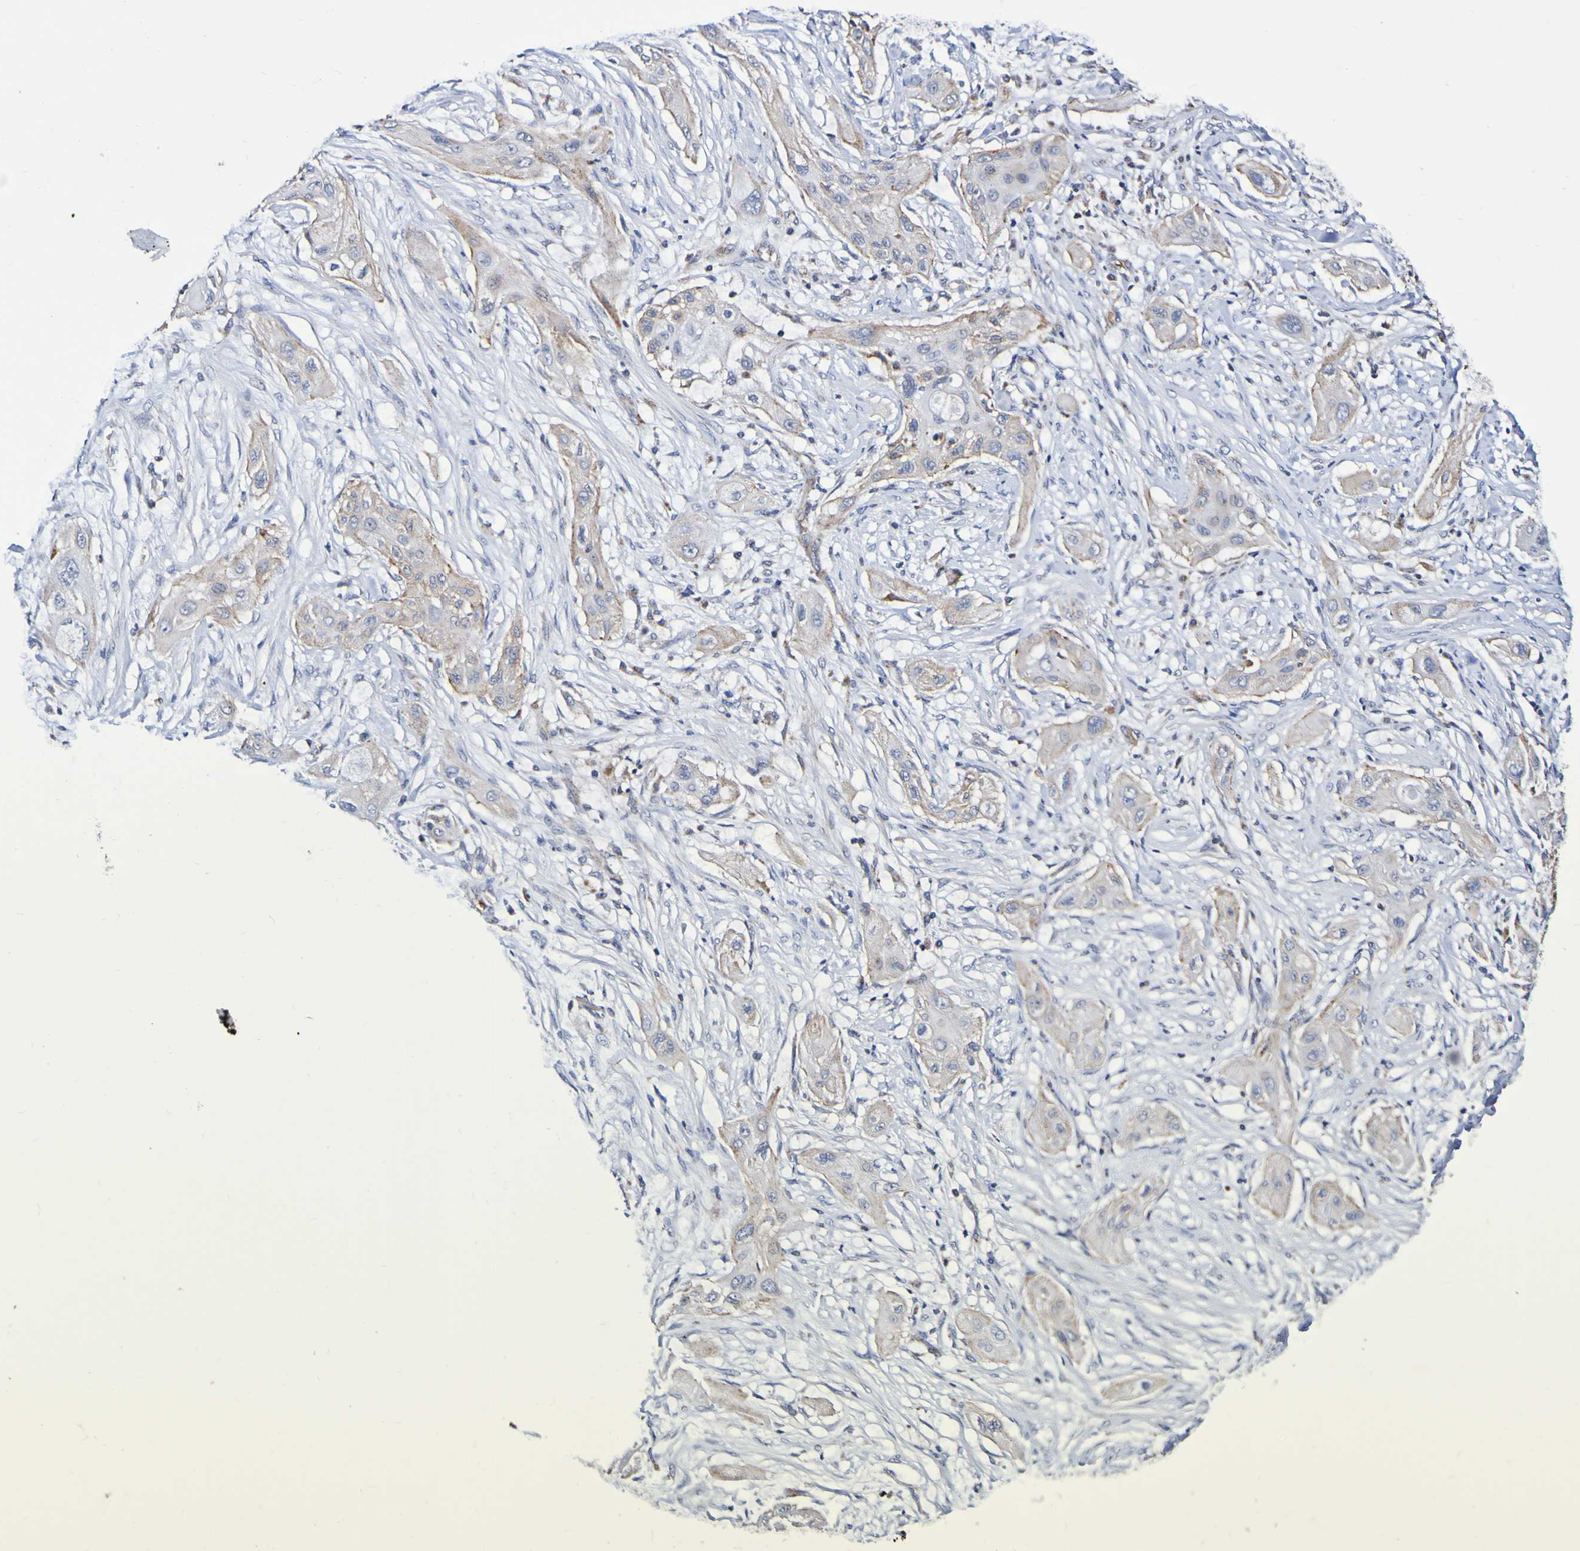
{"staining": {"intensity": "negative", "quantity": "none", "location": "none"}, "tissue": "lung cancer", "cell_type": "Tumor cells", "image_type": "cancer", "snomed": [{"axis": "morphology", "description": "Squamous cell carcinoma, NOS"}, {"axis": "topography", "description": "Lung"}], "caption": "Immunohistochemical staining of human squamous cell carcinoma (lung) reveals no significant expression in tumor cells. (Stains: DAB (3,3'-diaminobenzidine) immunohistochemistry (IHC) with hematoxylin counter stain, Microscopy: brightfield microscopy at high magnification).", "gene": "WNT4", "patient": {"sex": "female", "age": 47}}